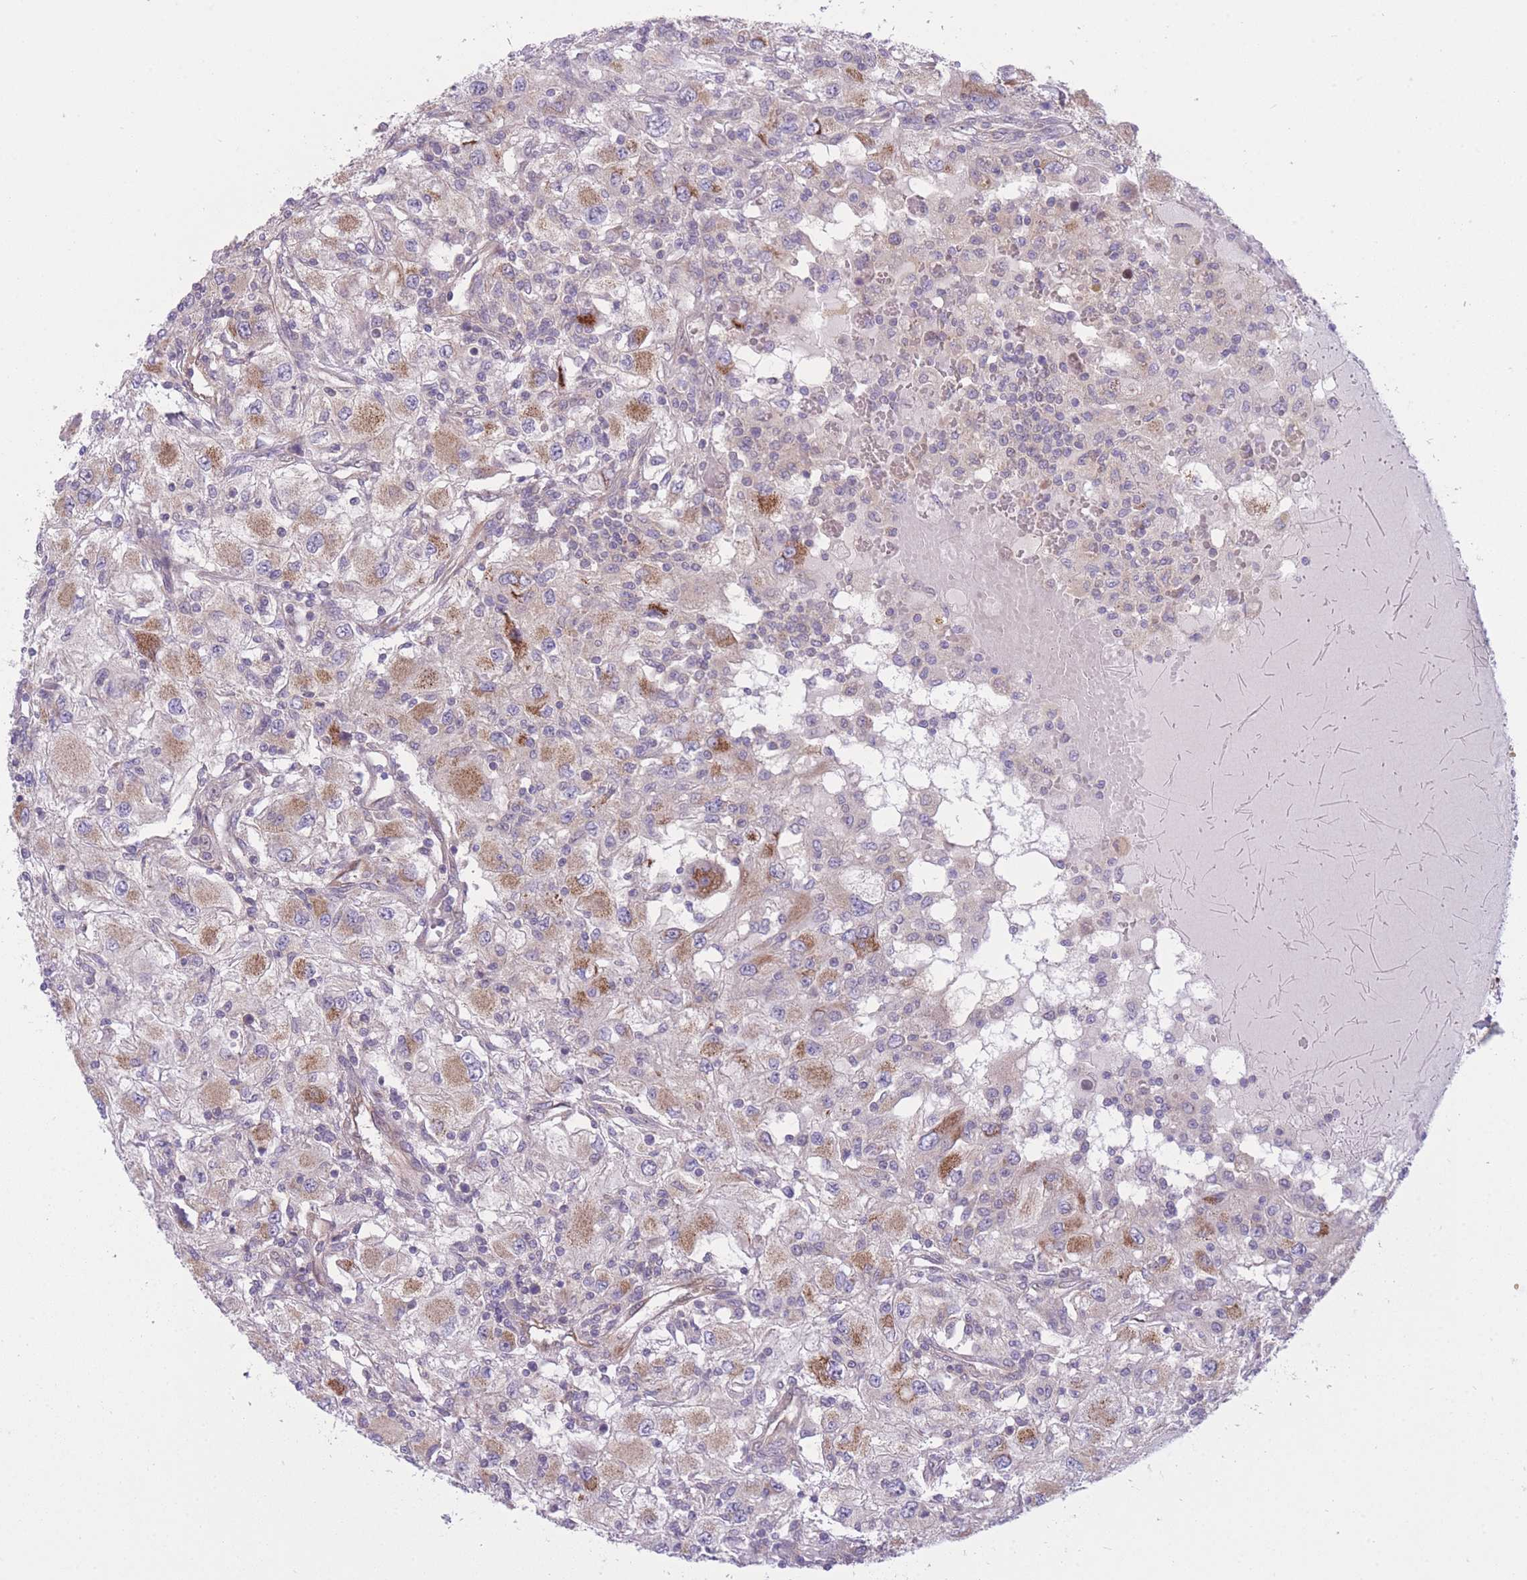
{"staining": {"intensity": "moderate", "quantity": "25%-75%", "location": "cytoplasmic/membranous"}, "tissue": "renal cancer", "cell_type": "Tumor cells", "image_type": "cancer", "snomed": [{"axis": "morphology", "description": "Adenocarcinoma, NOS"}, {"axis": "topography", "description": "Kidney"}], "caption": "Immunohistochemistry of renal adenocarcinoma exhibits medium levels of moderate cytoplasmic/membranous staining in approximately 25%-75% of tumor cells.", "gene": "CCT6B", "patient": {"sex": "female", "age": 67}}